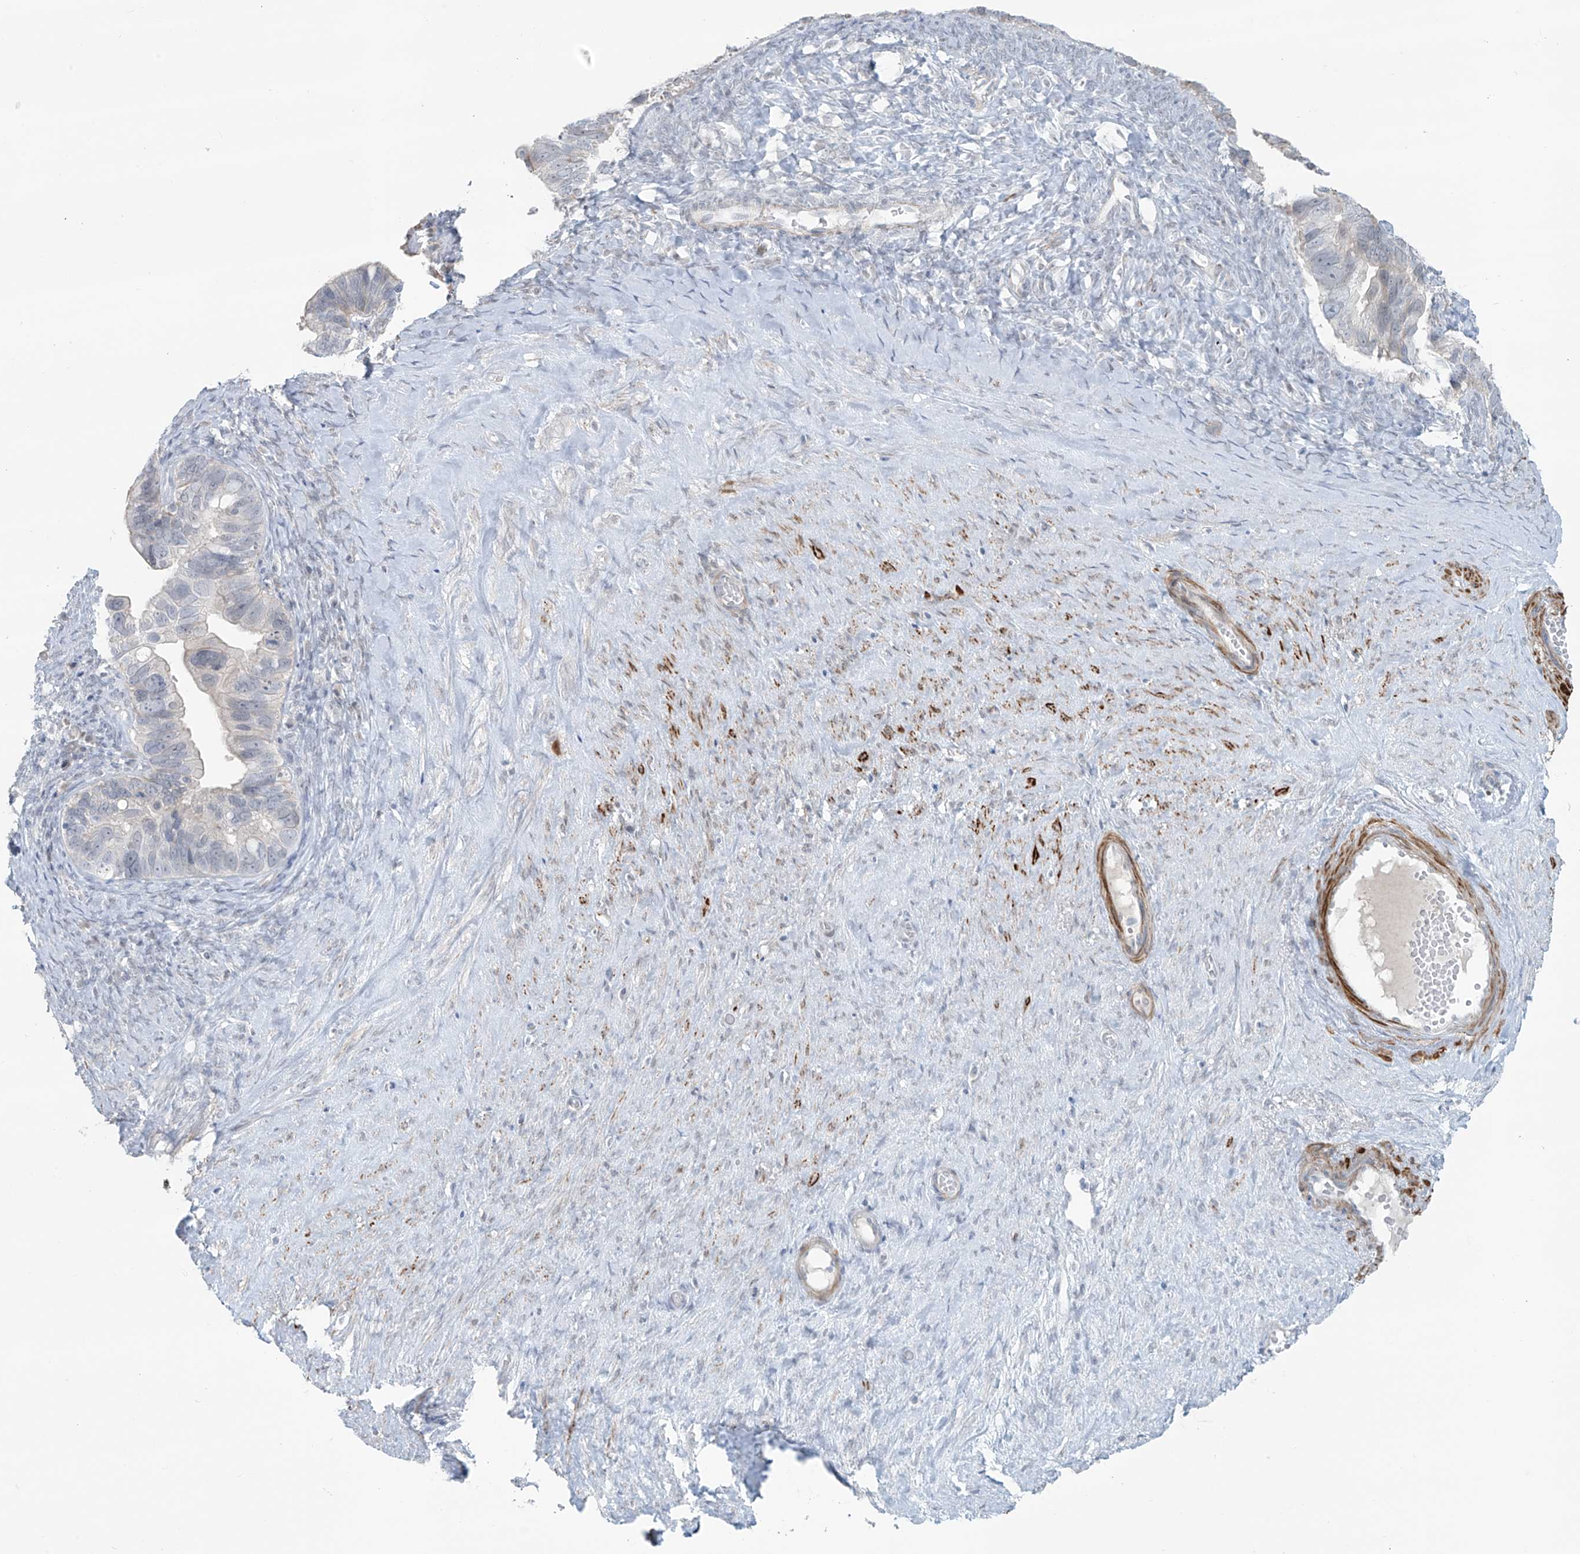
{"staining": {"intensity": "weak", "quantity": "<25%", "location": "cytoplasmic/membranous"}, "tissue": "ovarian cancer", "cell_type": "Tumor cells", "image_type": "cancer", "snomed": [{"axis": "morphology", "description": "Cystadenocarcinoma, serous, NOS"}, {"axis": "topography", "description": "Ovary"}], "caption": "This is an immunohistochemistry image of ovarian serous cystadenocarcinoma. There is no positivity in tumor cells.", "gene": "RASGEF1A", "patient": {"sex": "female", "age": 56}}